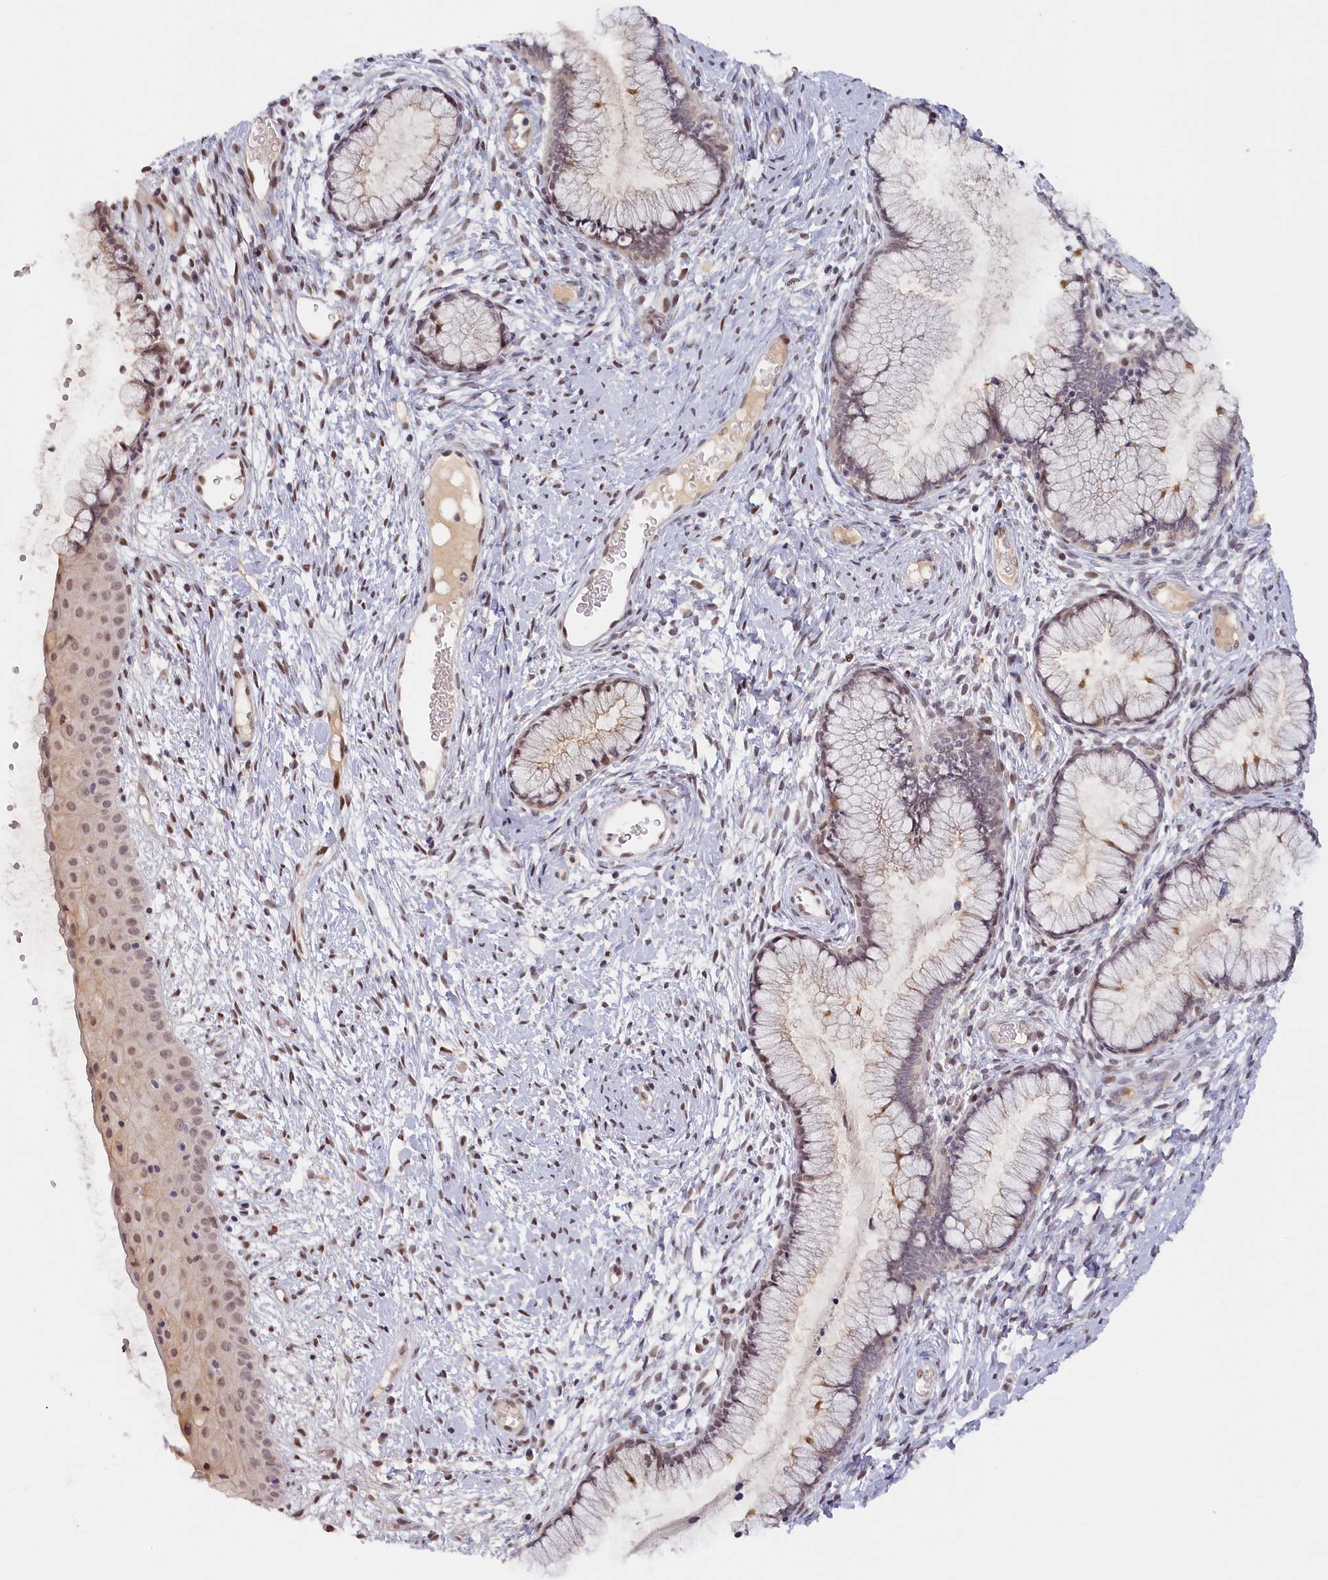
{"staining": {"intensity": "weak", "quantity": "25%-75%", "location": "nuclear"}, "tissue": "cervix", "cell_type": "Glandular cells", "image_type": "normal", "snomed": [{"axis": "morphology", "description": "Normal tissue, NOS"}, {"axis": "topography", "description": "Cervix"}], "caption": "A micrograph showing weak nuclear positivity in about 25%-75% of glandular cells in normal cervix, as visualized by brown immunohistochemical staining.", "gene": "SEC31B", "patient": {"sex": "female", "age": 42}}